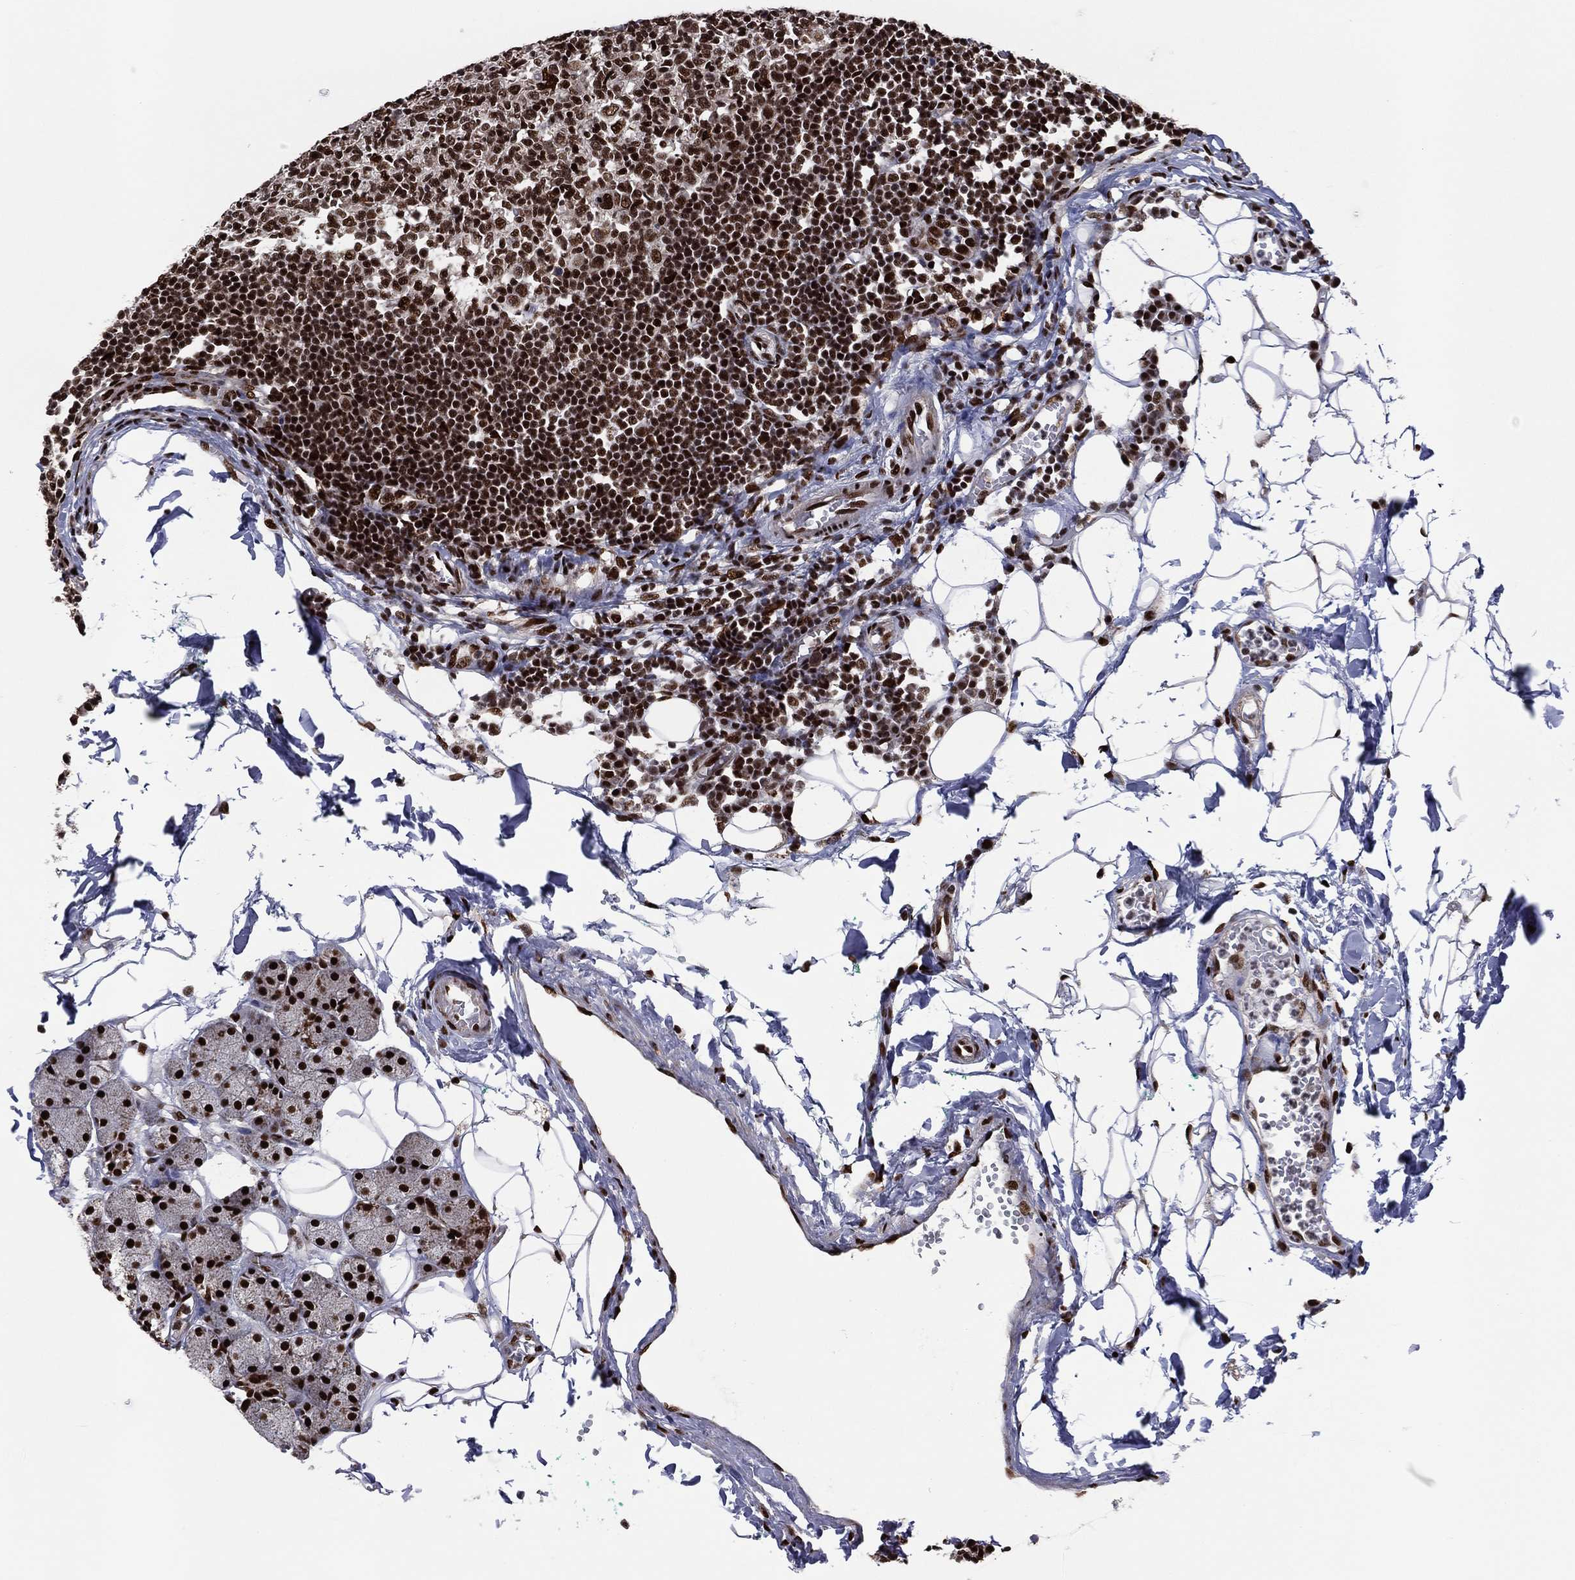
{"staining": {"intensity": "strong", "quantity": ">75%", "location": "nuclear"}, "tissue": "lymph node", "cell_type": "Germinal center cells", "image_type": "normal", "snomed": [{"axis": "morphology", "description": "Normal tissue, NOS"}, {"axis": "topography", "description": "Lymph node"}, {"axis": "topography", "description": "Salivary gland"}], "caption": "Lymph node stained with immunohistochemistry (IHC) shows strong nuclear expression in approximately >75% of germinal center cells. (DAB (3,3'-diaminobenzidine) = brown stain, brightfield microscopy at high magnification).", "gene": "TP53BP1", "patient": {"sex": "male", "age": 83}}